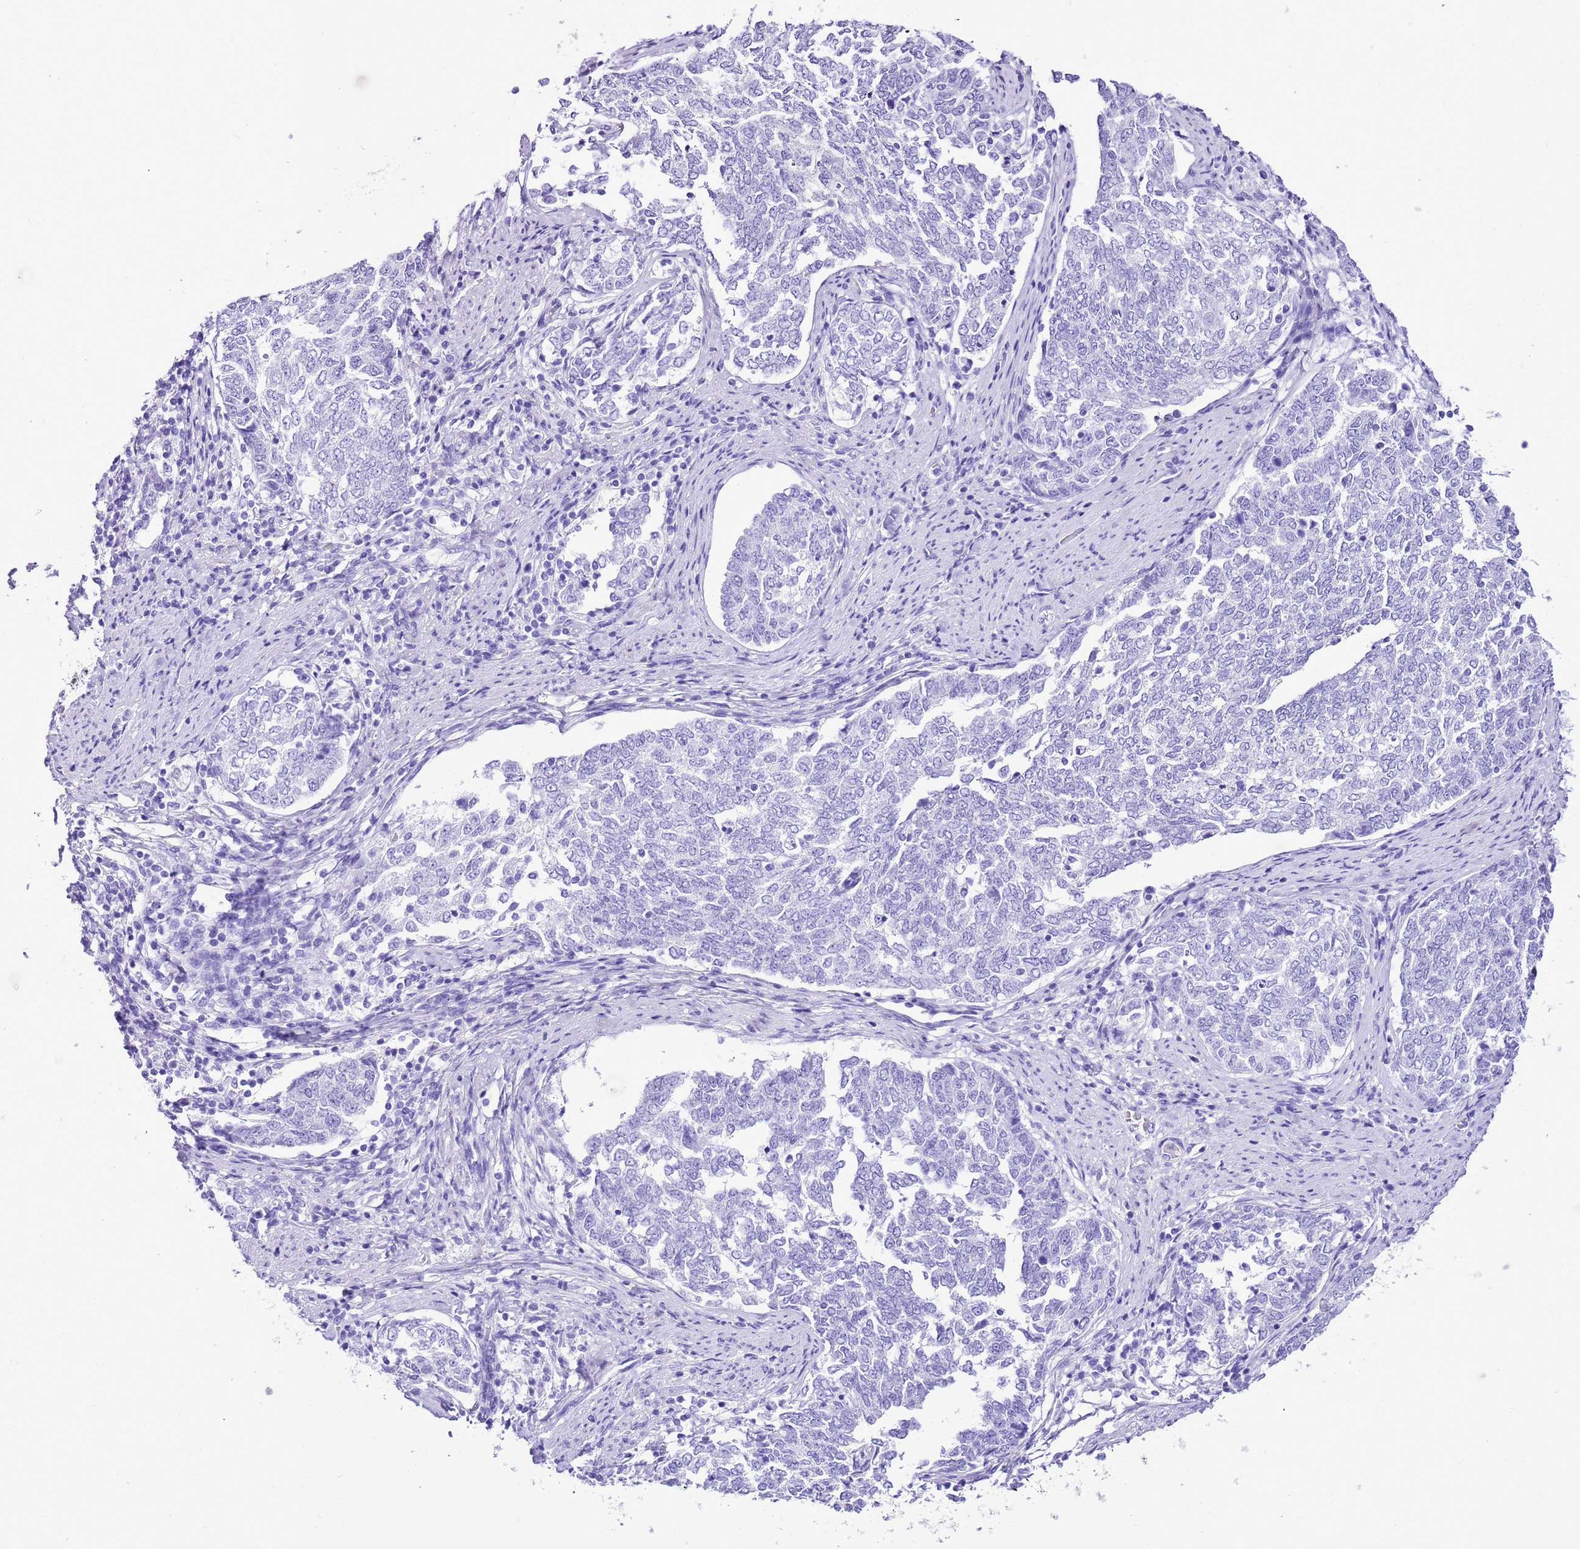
{"staining": {"intensity": "negative", "quantity": "none", "location": "none"}, "tissue": "endometrial cancer", "cell_type": "Tumor cells", "image_type": "cancer", "snomed": [{"axis": "morphology", "description": "Adenocarcinoma, NOS"}, {"axis": "topography", "description": "Endometrium"}], "caption": "IHC image of neoplastic tissue: human endometrial adenocarcinoma stained with DAB exhibits no significant protein staining in tumor cells.", "gene": "KCNC1", "patient": {"sex": "female", "age": 80}}